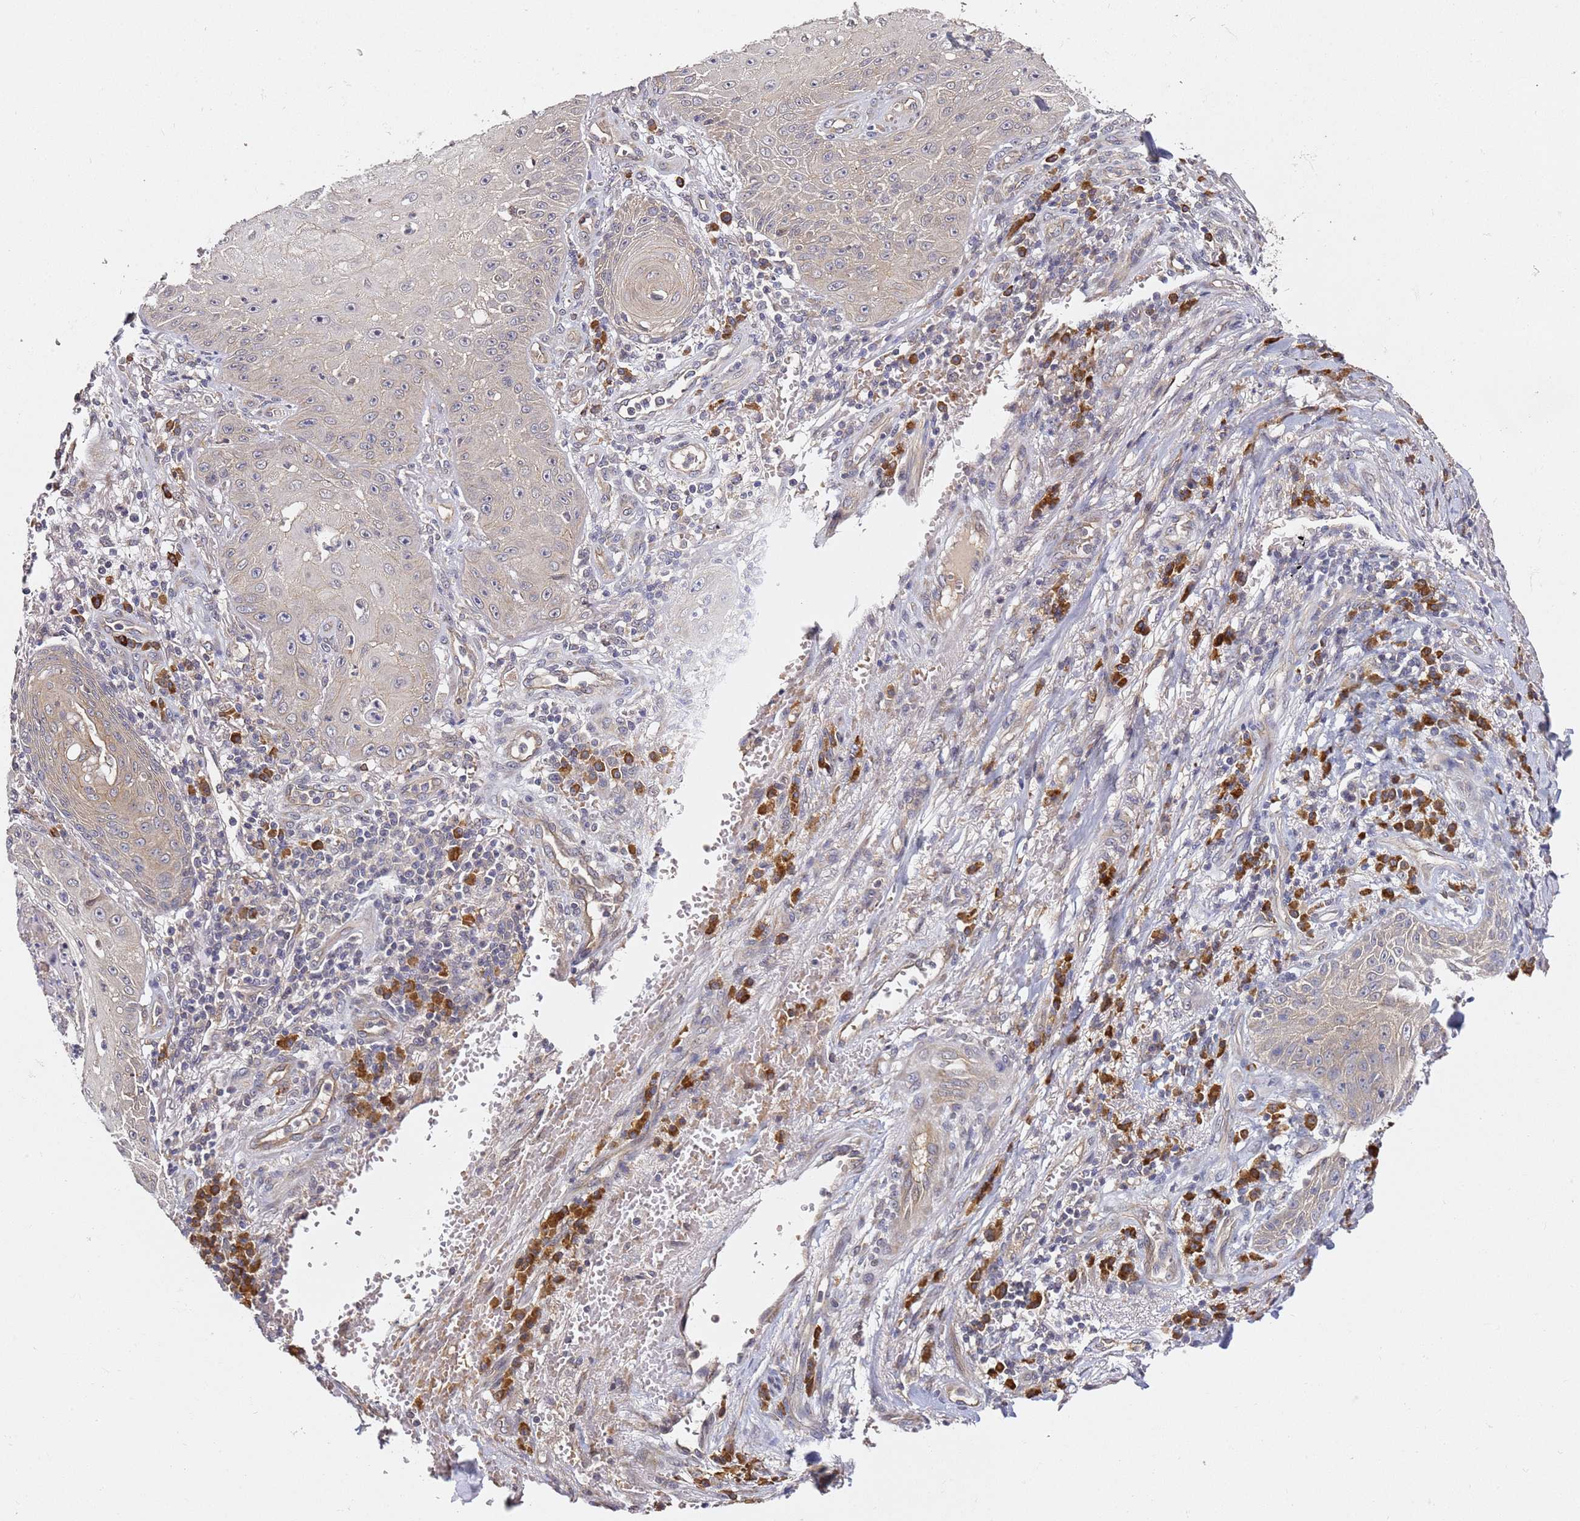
{"staining": {"intensity": "negative", "quantity": "none", "location": "none"}, "tissue": "skin cancer", "cell_type": "Tumor cells", "image_type": "cancer", "snomed": [{"axis": "morphology", "description": "Squamous cell carcinoma, NOS"}, {"axis": "topography", "description": "Skin"}], "caption": "The IHC histopathology image has no significant expression in tumor cells of skin cancer (squamous cell carcinoma) tissue.", "gene": "OSBPL2", "patient": {"sex": "male", "age": 70}}